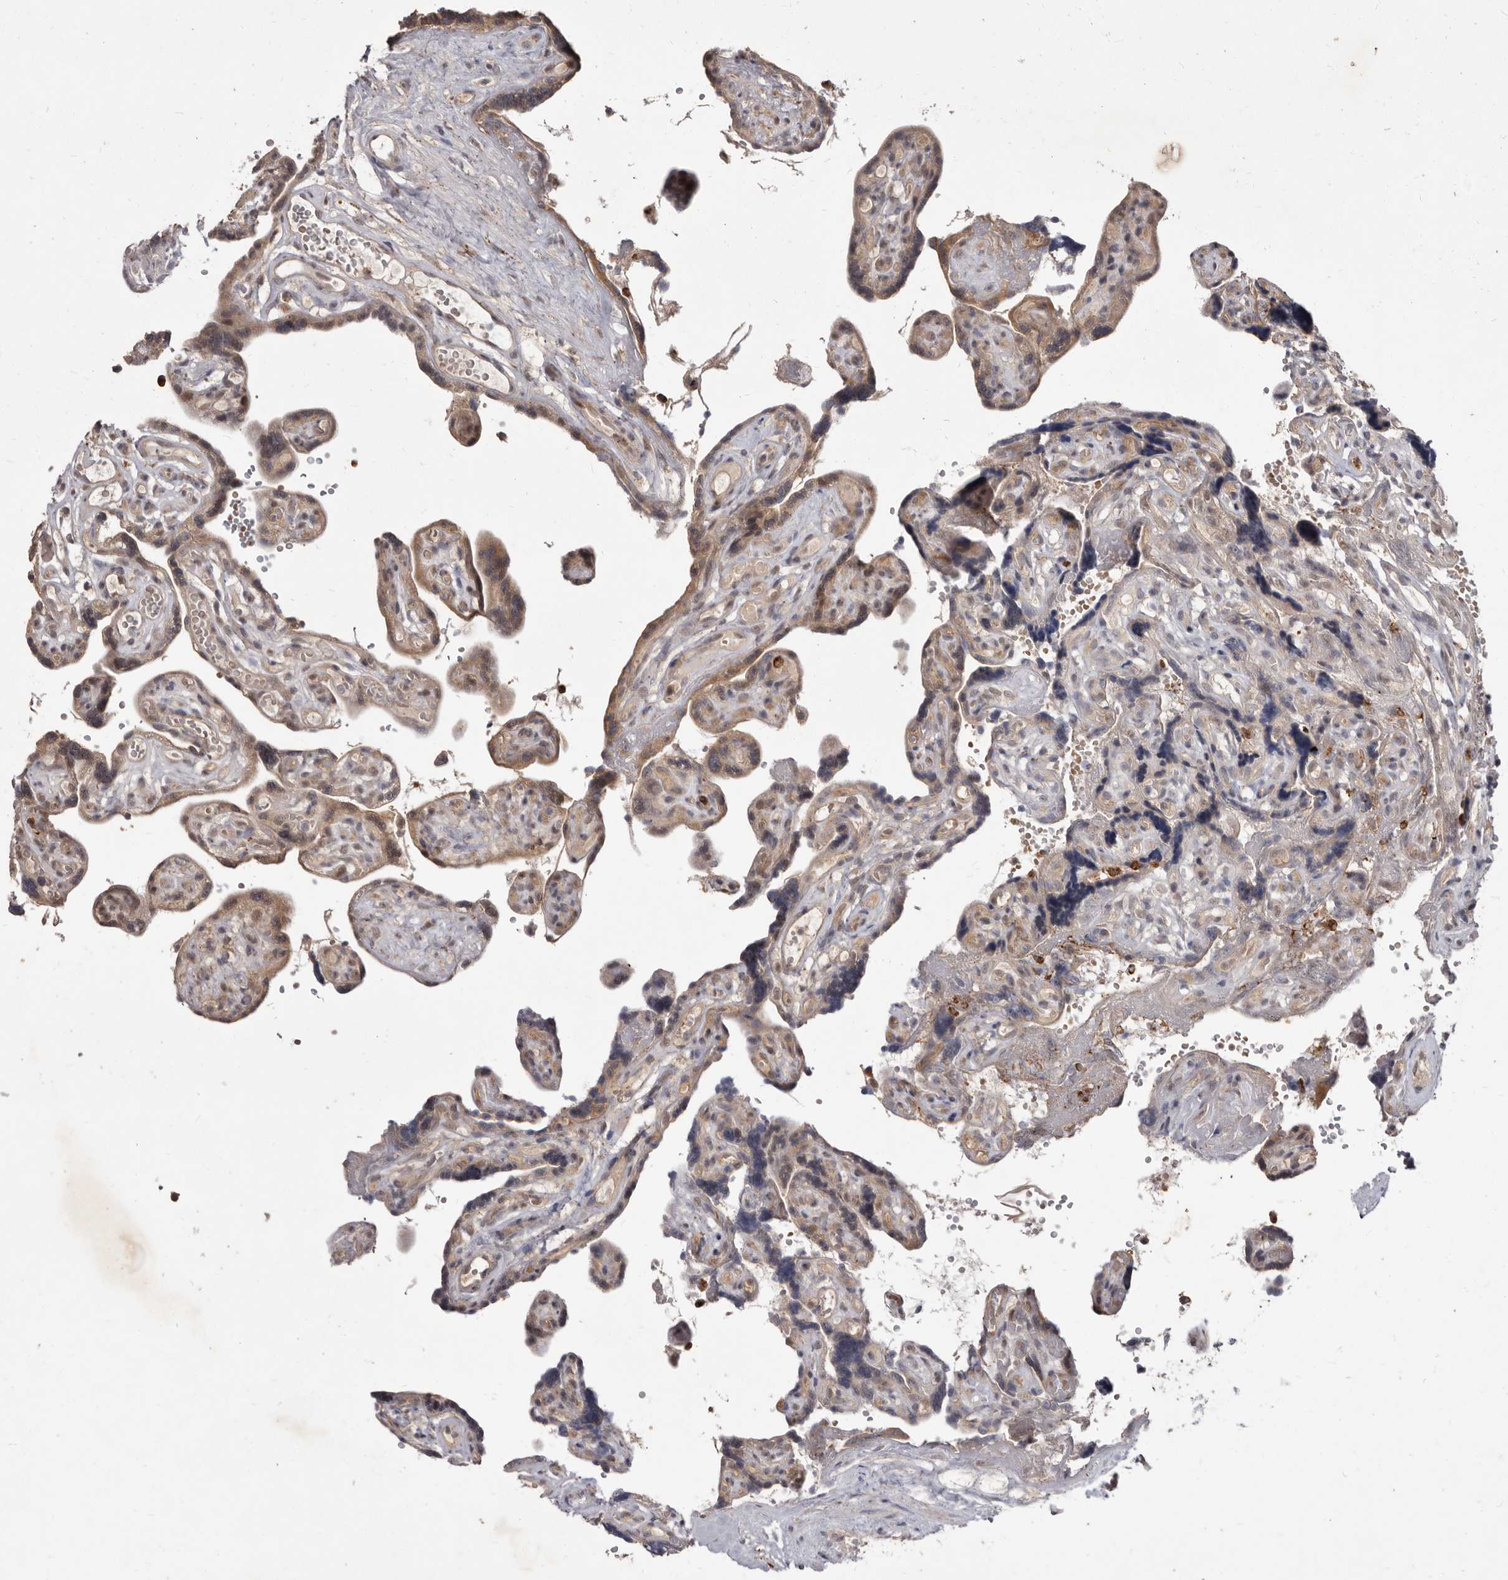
{"staining": {"intensity": "moderate", "quantity": ">75%", "location": "cytoplasmic/membranous,nuclear"}, "tissue": "placenta", "cell_type": "Decidual cells", "image_type": "normal", "snomed": [{"axis": "morphology", "description": "Normal tissue, NOS"}, {"axis": "topography", "description": "Placenta"}], "caption": "Protein analysis of benign placenta displays moderate cytoplasmic/membranous,nuclear staining in about >75% of decidual cells.", "gene": "ACLY", "patient": {"sex": "female", "age": 30}}